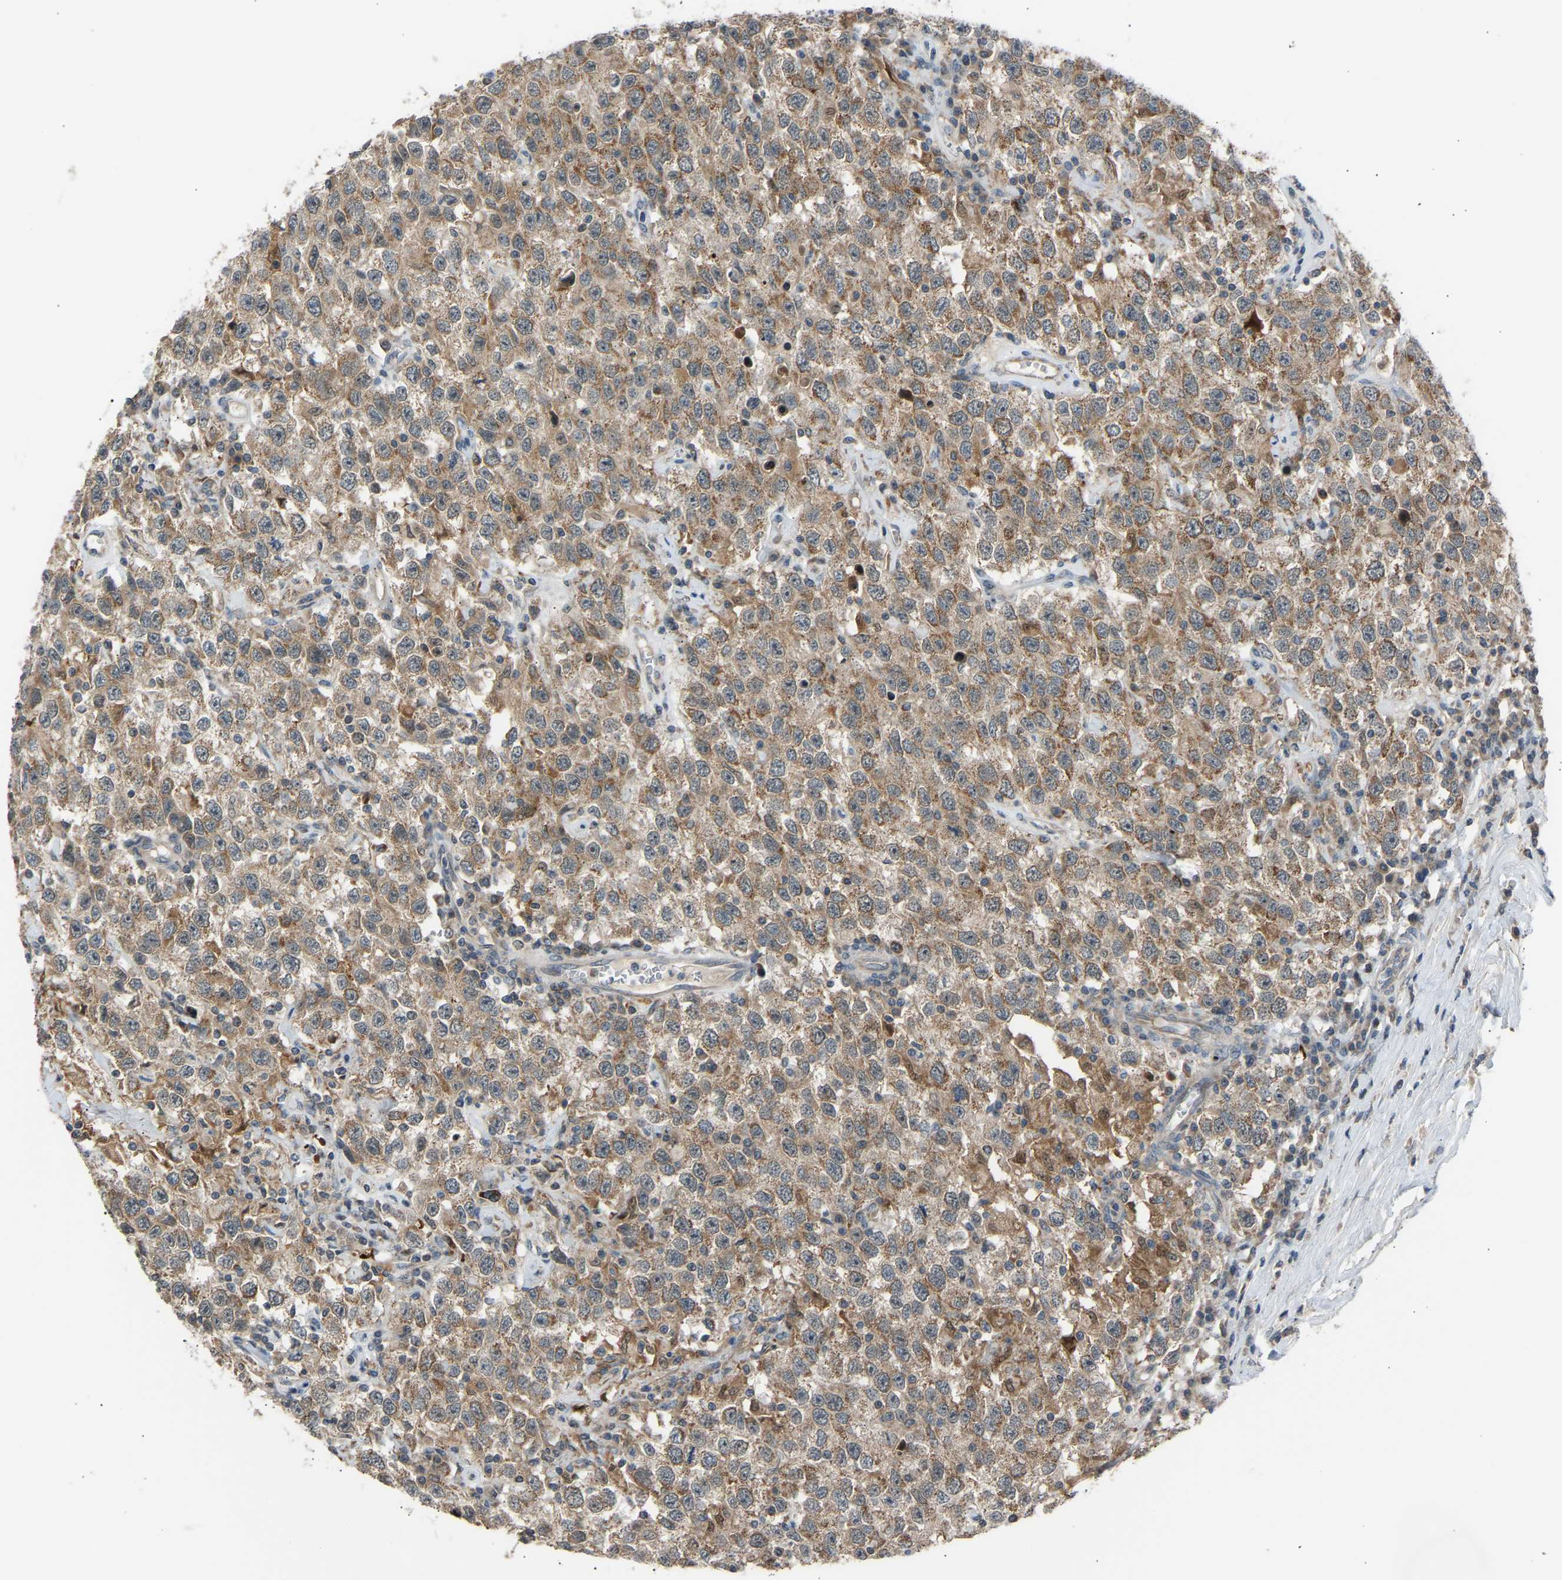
{"staining": {"intensity": "moderate", "quantity": ">75%", "location": "cytoplasmic/membranous"}, "tissue": "testis cancer", "cell_type": "Tumor cells", "image_type": "cancer", "snomed": [{"axis": "morphology", "description": "Seminoma, NOS"}, {"axis": "topography", "description": "Testis"}], "caption": "Immunohistochemistry (IHC) image of human testis cancer (seminoma) stained for a protein (brown), which exhibits medium levels of moderate cytoplasmic/membranous expression in about >75% of tumor cells.", "gene": "SLIRP", "patient": {"sex": "male", "age": 41}}